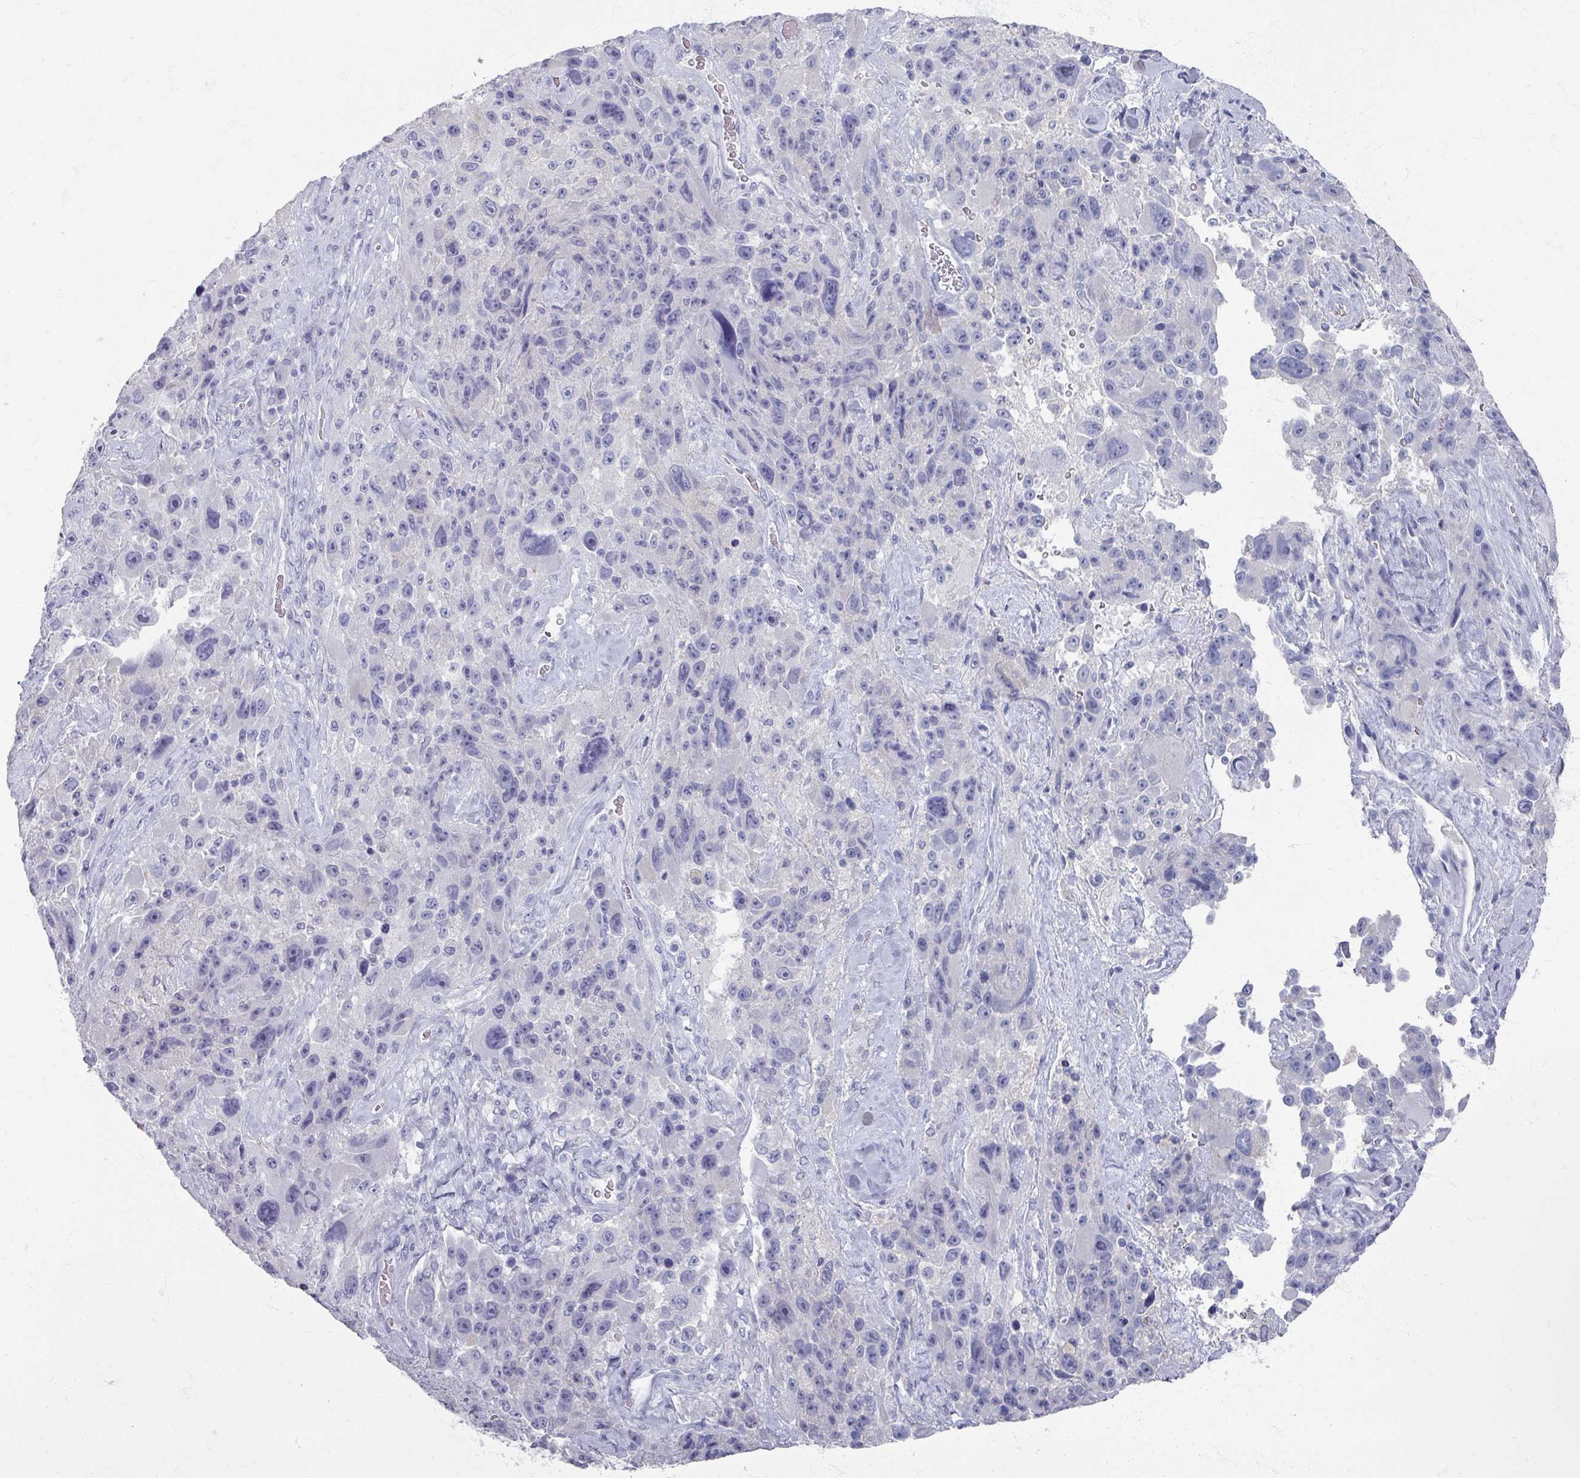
{"staining": {"intensity": "negative", "quantity": "none", "location": "none"}, "tissue": "melanoma", "cell_type": "Tumor cells", "image_type": "cancer", "snomed": [{"axis": "morphology", "description": "Malignant melanoma, Metastatic site"}, {"axis": "topography", "description": "Lymph node"}], "caption": "This photomicrograph is of malignant melanoma (metastatic site) stained with immunohistochemistry (IHC) to label a protein in brown with the nuclei are counter-stained blue. There is no expression in tumor cells.", "gene": "OMG", "patient": {"sex": "male", "age": 62}}